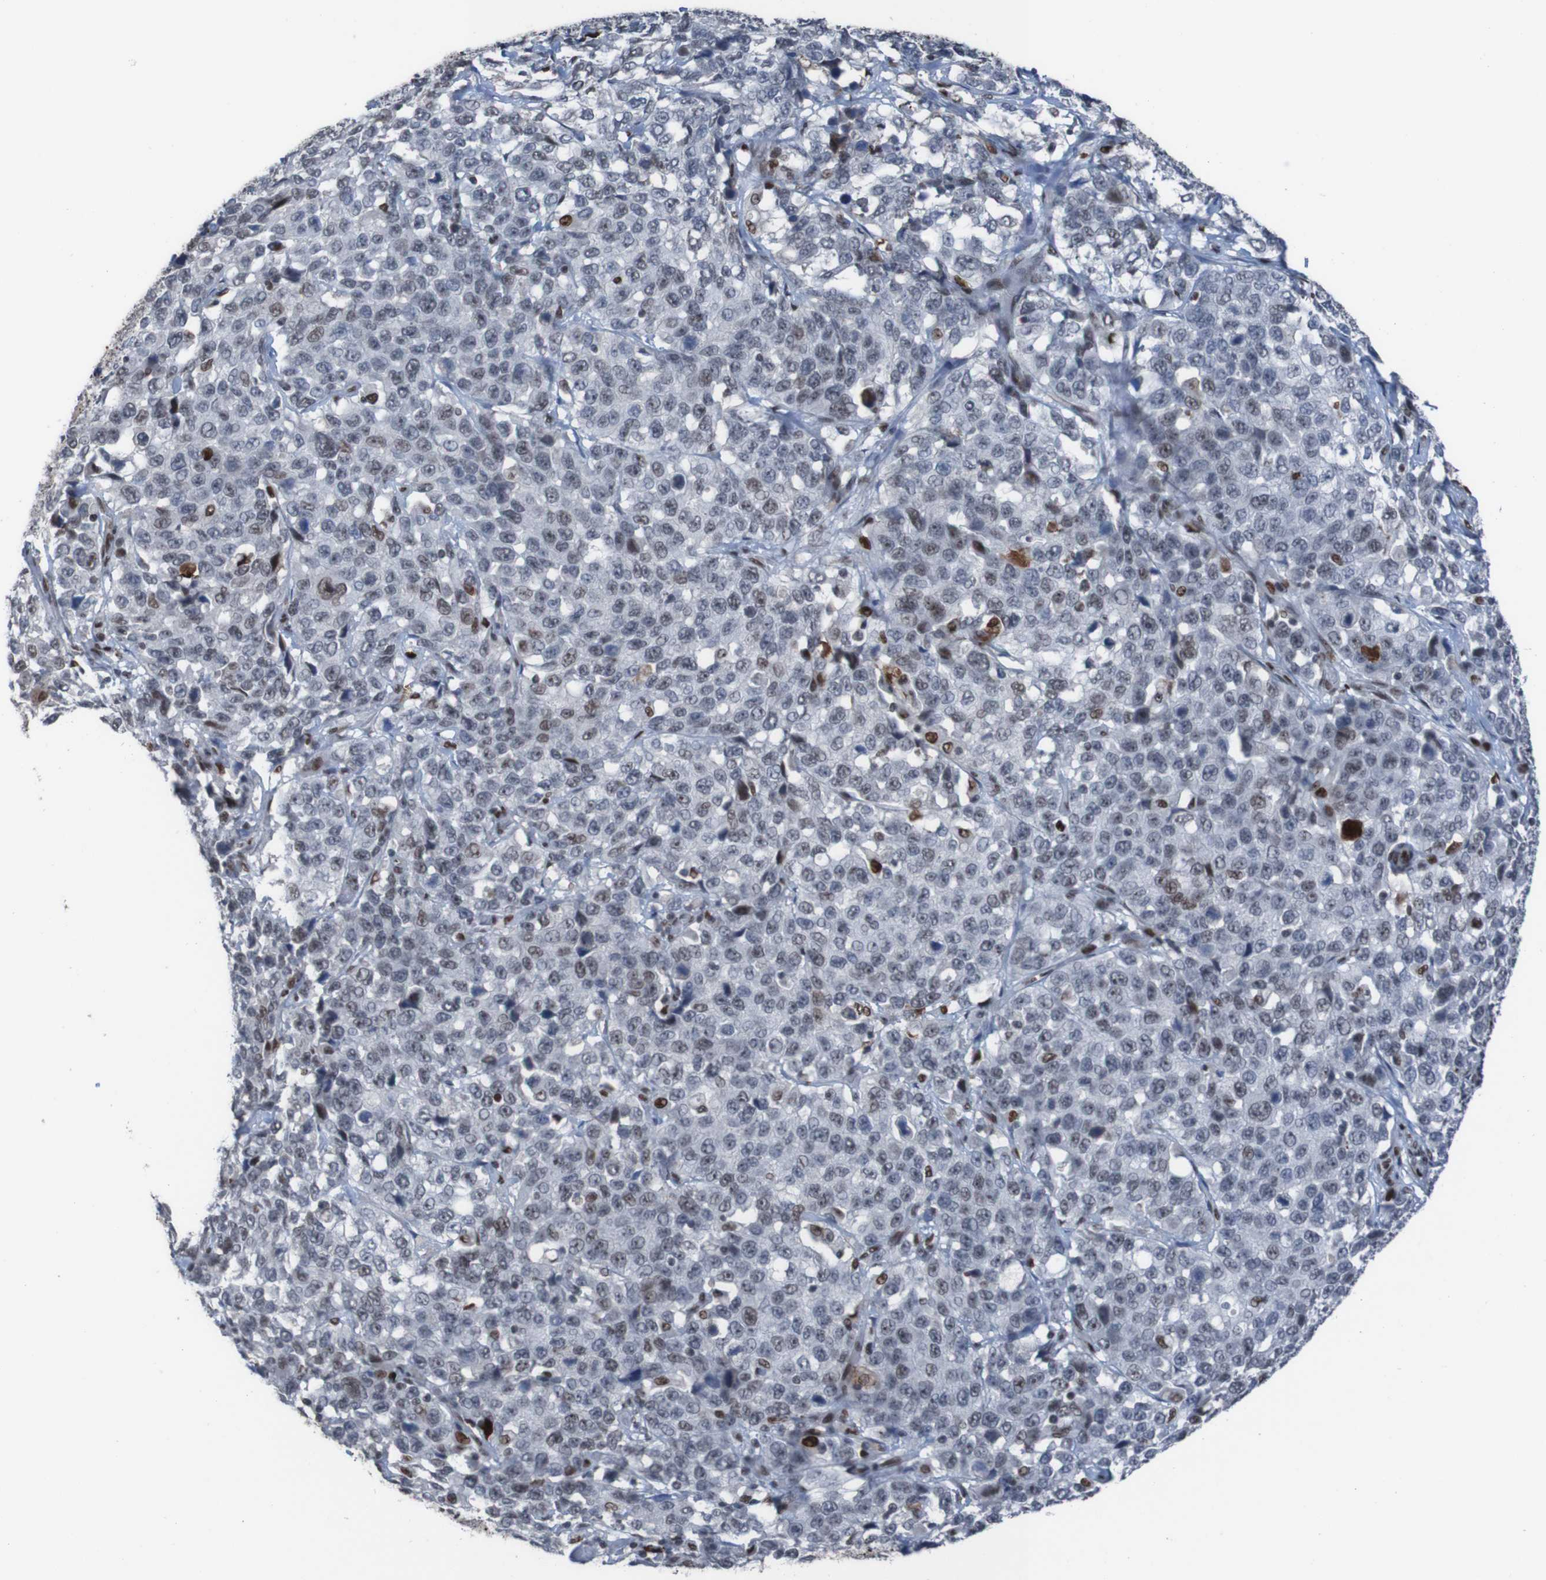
{"staining": {"intensity": "strong", "quantity": "25%-75%", "location": "nuclear"}, "tissue": "stomach cancer", "cell_type": "Tumor cells", "image_type": "cancer", "snomed": [{"axis": "morphology", "description": "Normal tissue, NOS"}, {"axis": "morphology", "description": "Adenocarcinoma, NOS"}, {"axis": "topography", "description": "Stomach"}], "caption": "Stomach adenocarcinoma stained for a protein (brown) reveals strong nuclear positive staining in about 25%-75% of tumor cells.", "gene": "PHF2", "patient": {"sex": "male", "age": 48}}